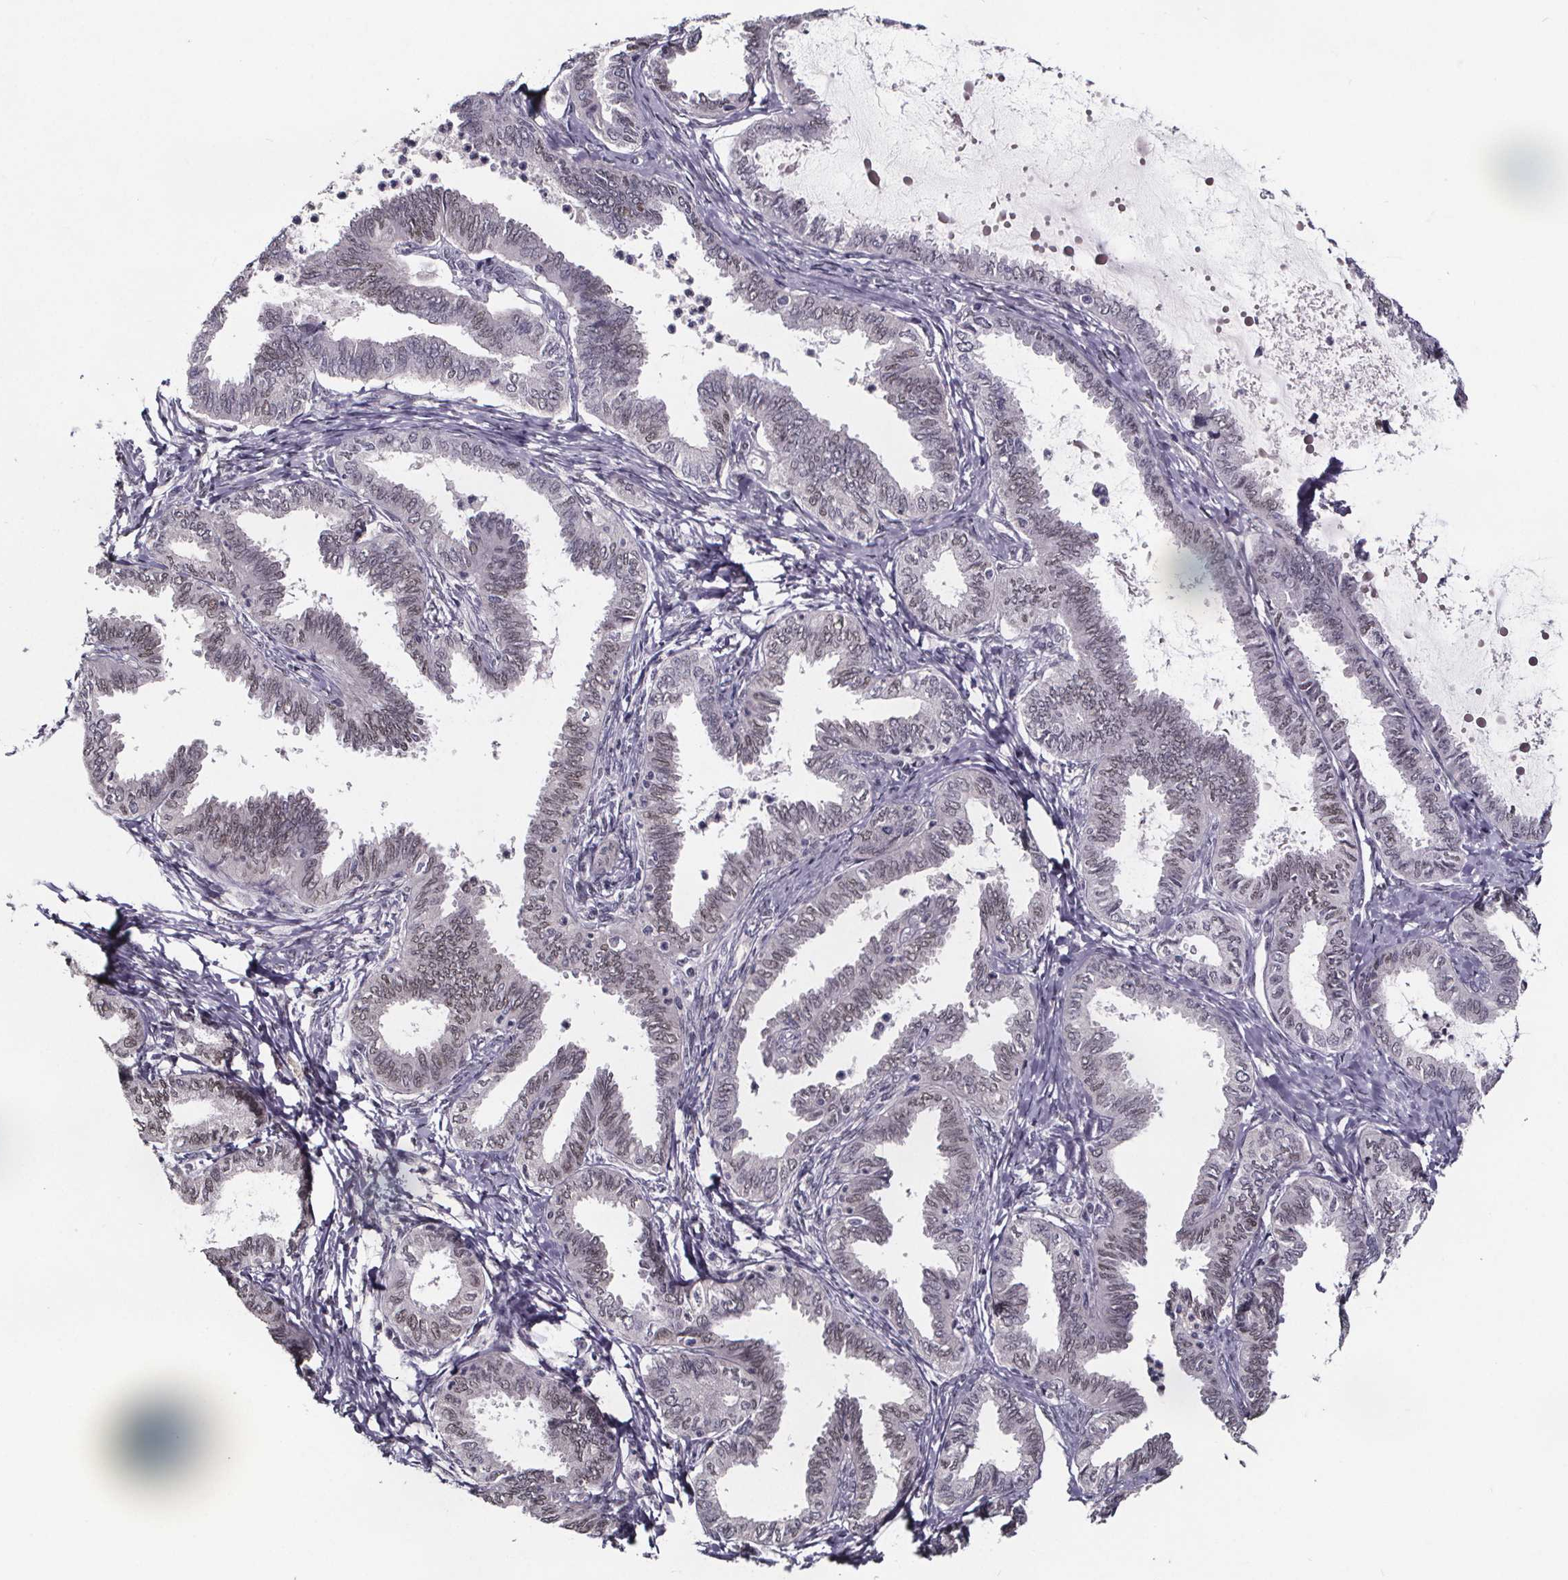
{"staining": {"intensity": "negative", "quantity": "none", "location": "none"}, "tissue": "ovarian cancer", "cell_type": "Tumor cells", "image_type": "cancer", "snomed": [{"axis": "morphology", "description": "Carcinoma, endometroid"}, {"axis": "topography", "description": "Ovary"}], "caption": "A micrograph of human ovarian cancer (endometroid carcinoma) is negative for staining in tumor cells.", "gene": "AR", "patient": {"sex": "female", "age": 70}}